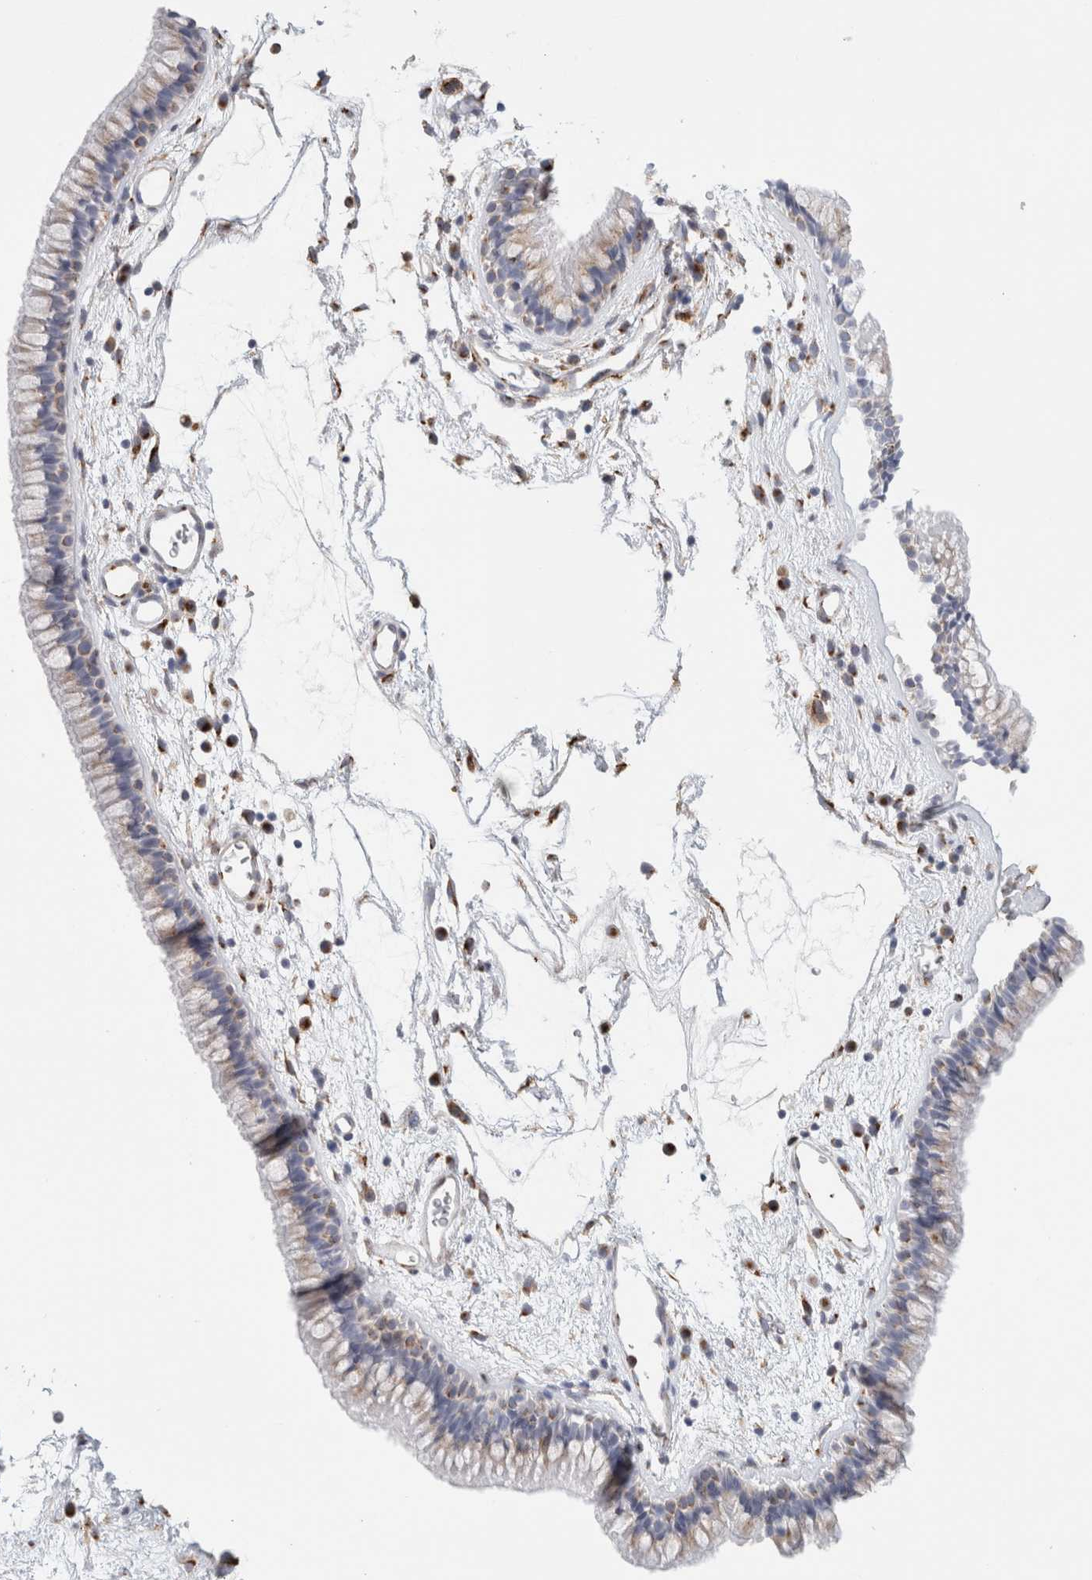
{"staining": {"intensity": "moderate", "quantity": "25%-75%", "location": "cytoplasmic/membranous"}, "tissue": "nasopharynx", "cell_type": "Respiratory epithelial cells", "image_type": "normal", "snomed": [{"axis": "morphology", "description": "Normal tissue, NOS"}, {"axis": "morphology", "description": "Inflammation, NOS"}, {"axis": "topography", "description": "Nasopharynx"}], "caption": "Moderate cytoplasmic/membranous protein staining is identified in approximately 25%-75% of respiratory epithelial cells in nasopharynx.", "gene": "MCFD2", "patient": {"sex": "male", "age": 48}}